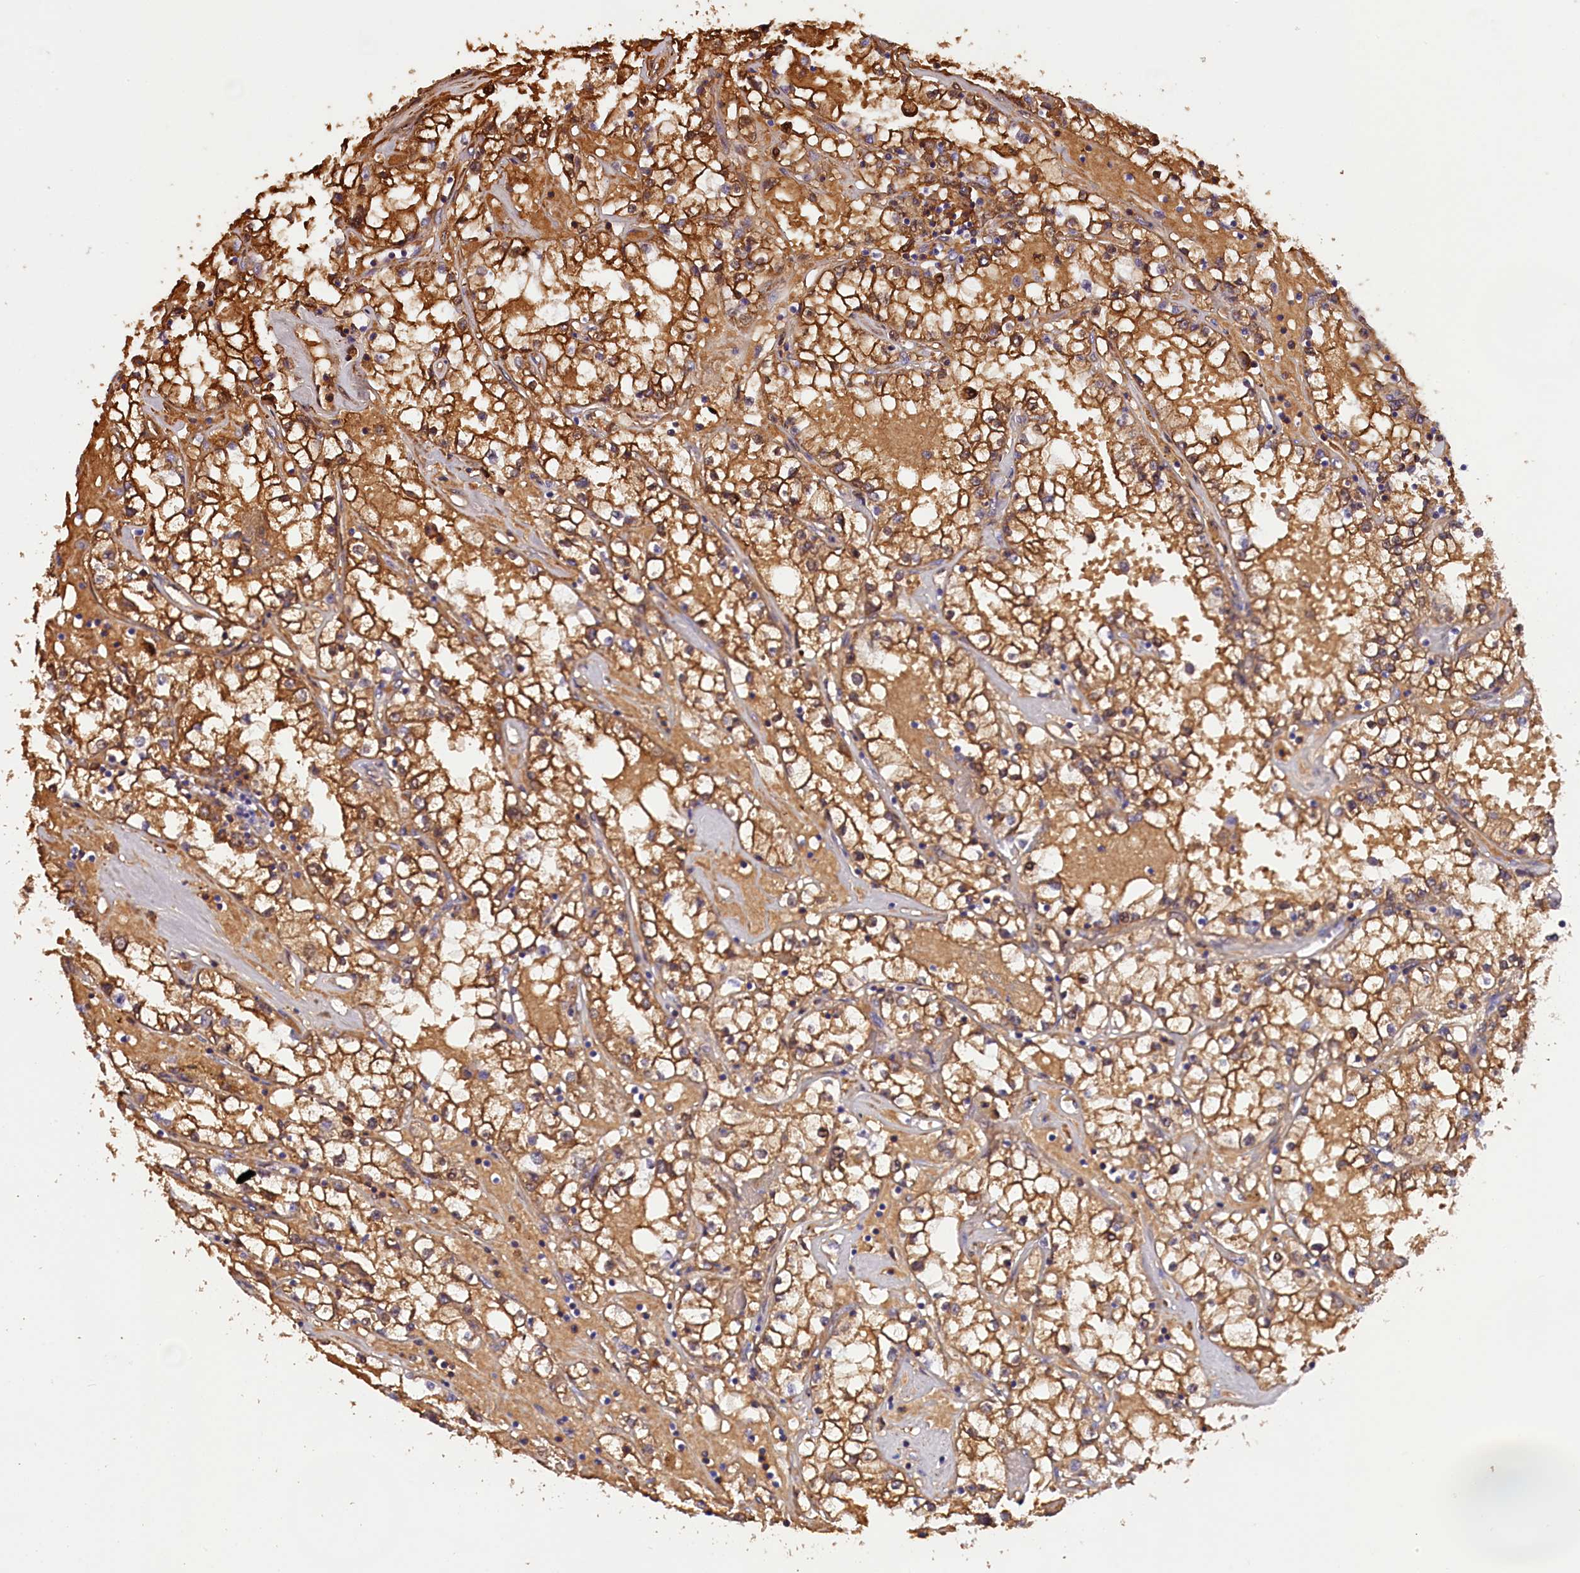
{"staining": {"intensity": "strong", "quantity": ">75%", "location": "cytoplasmic/membranous"}, "tissue": "renal cancer", "cell_type": "Tumor cells", "image_type": "cancer", "snomed": [{"axis": "morphology", "description": "Adenocarcinoma, NOS"}, {"axis": "topography", "description": "Kidney"}], "caption": "Adenocarcinoma (renal) was stained to show a protein in brown. There is high levels of strong cytoplasmic/membranous staining in approximately >75% of tumor cells.", "gene": "PHAF1", "patient": {"sex": "male", "age": 56}}